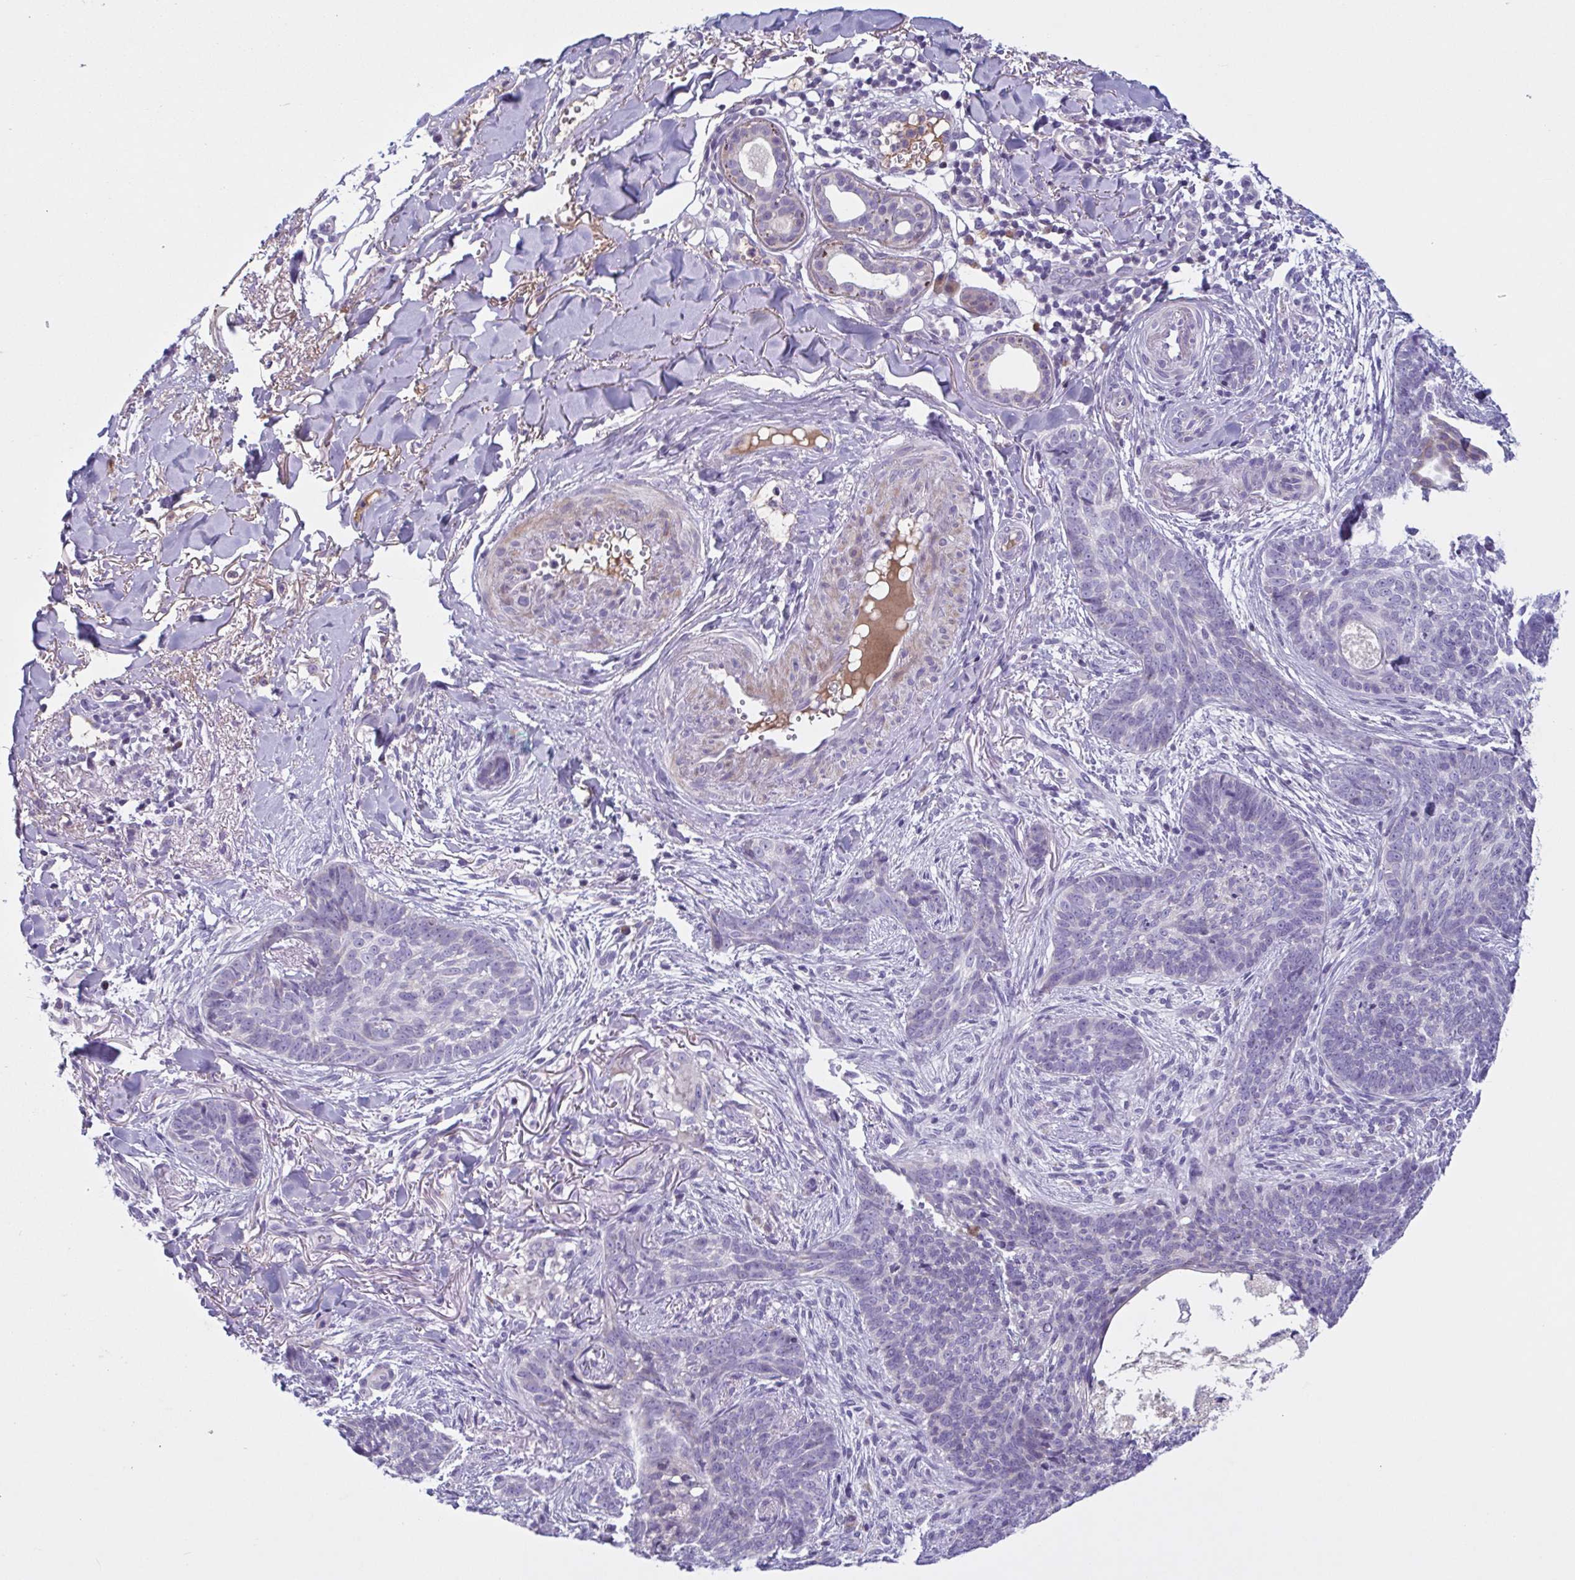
{"staining": {"intensity": "negative", "quantity": "none", "location": "none"}, "tissue": "skin cancer", "cell_type": "Tumor cells", "image_type": "cancer", "snomed": [{"axis": "morphology", "description": "Basal cell carcinoma"}, {"axis": "topography", "description": "Skin"}, {"axis": "topography", "description": "Skin of face"}], "caption": "Basal cell carcinoma (skin) was stained to show a protein in brown. There is no significant expression in tumor cells. (DAB (3,3'-diaminobenzidine) immunohistochemistry (IHC) with hematoxylin counter stain).", "gene": "F13B", "patient": {"sex": "male", "age": 88}}